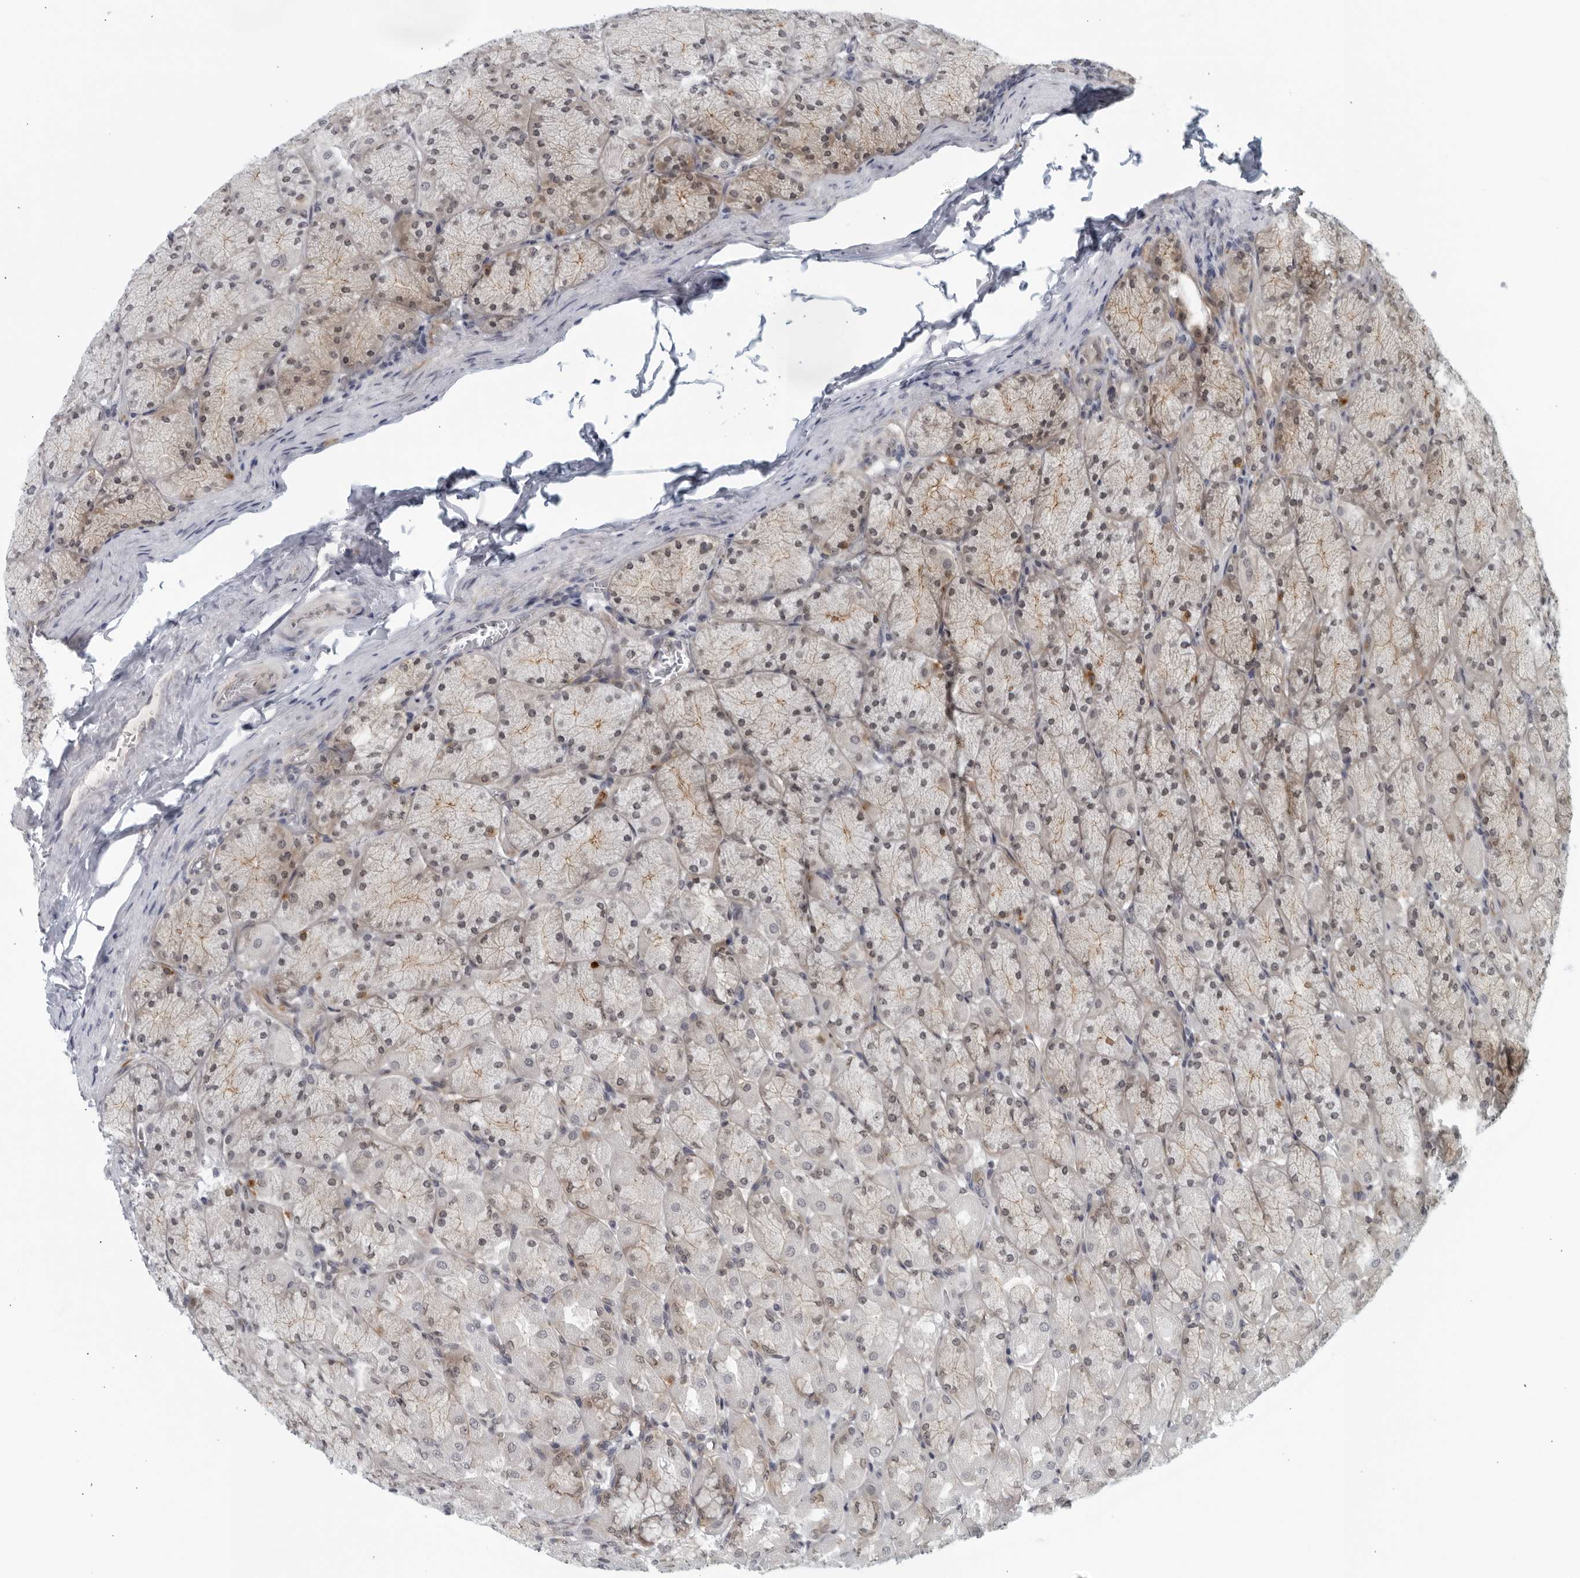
{"staining": {"intensity": "moderate", "quantity": "25%-75%", "location": "cytoplasmic/membranous"}, "tissue": "stomach", "cell_type": "Glandular cells", "image_type": "normal", "snomed": [{"axis": "morphology", "description": "Normal tissue, NOS"}, {"axis": "topography", "description": "Stomach, upper"}], "caption": "Moderate cytoplasmic/membranous positivity for a protein is identified in about 25%-75% of glandular cells of unremarkable stomach using IHC.", "gene": "RC3H1", "patient": {"sex": "female", "age": 56}}